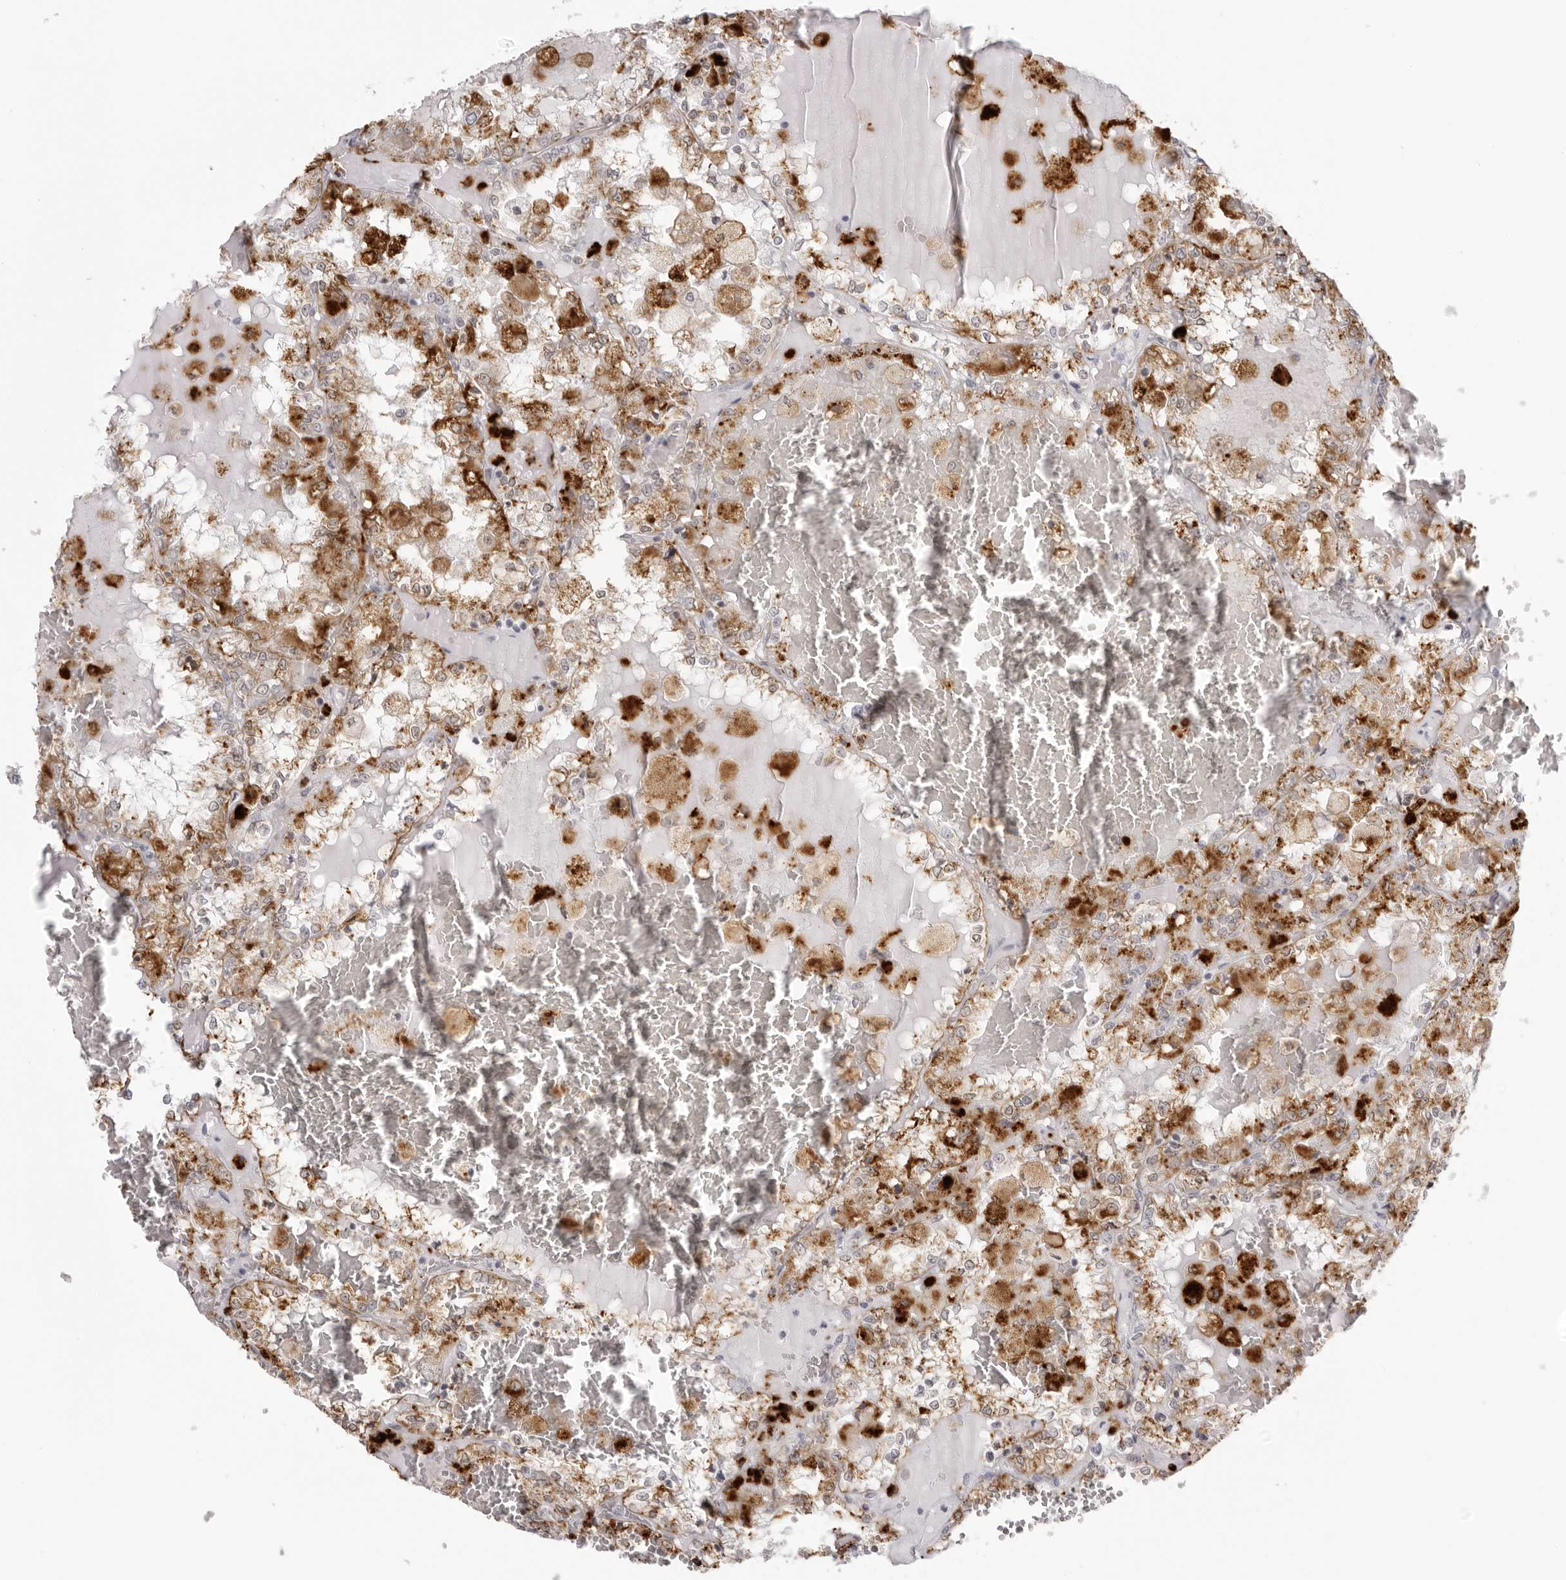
{"staining": {"intensity": "moderate", "quantity": ">75%", "location": "cytoplasmic/membranous"}, "tissue": "renal cancer", "cell_type": "Tumor cells", "image_type": "cancer", "snomed": [{"axis": "morphology", "description": "Adenocarcinoma, NOS"}, {"axis": "topography", "description": "Kidney"}], "caption": "The photomicrograph displays immunohistochemical staining of adenocarcinoma (renal). There is moderate cytoplasmic/membranous staining is seen in about >75% of tumor cells. Nuclei are stained in blue.", "gene": "IL25", "patient": {"sex": "female", "age": 56}}